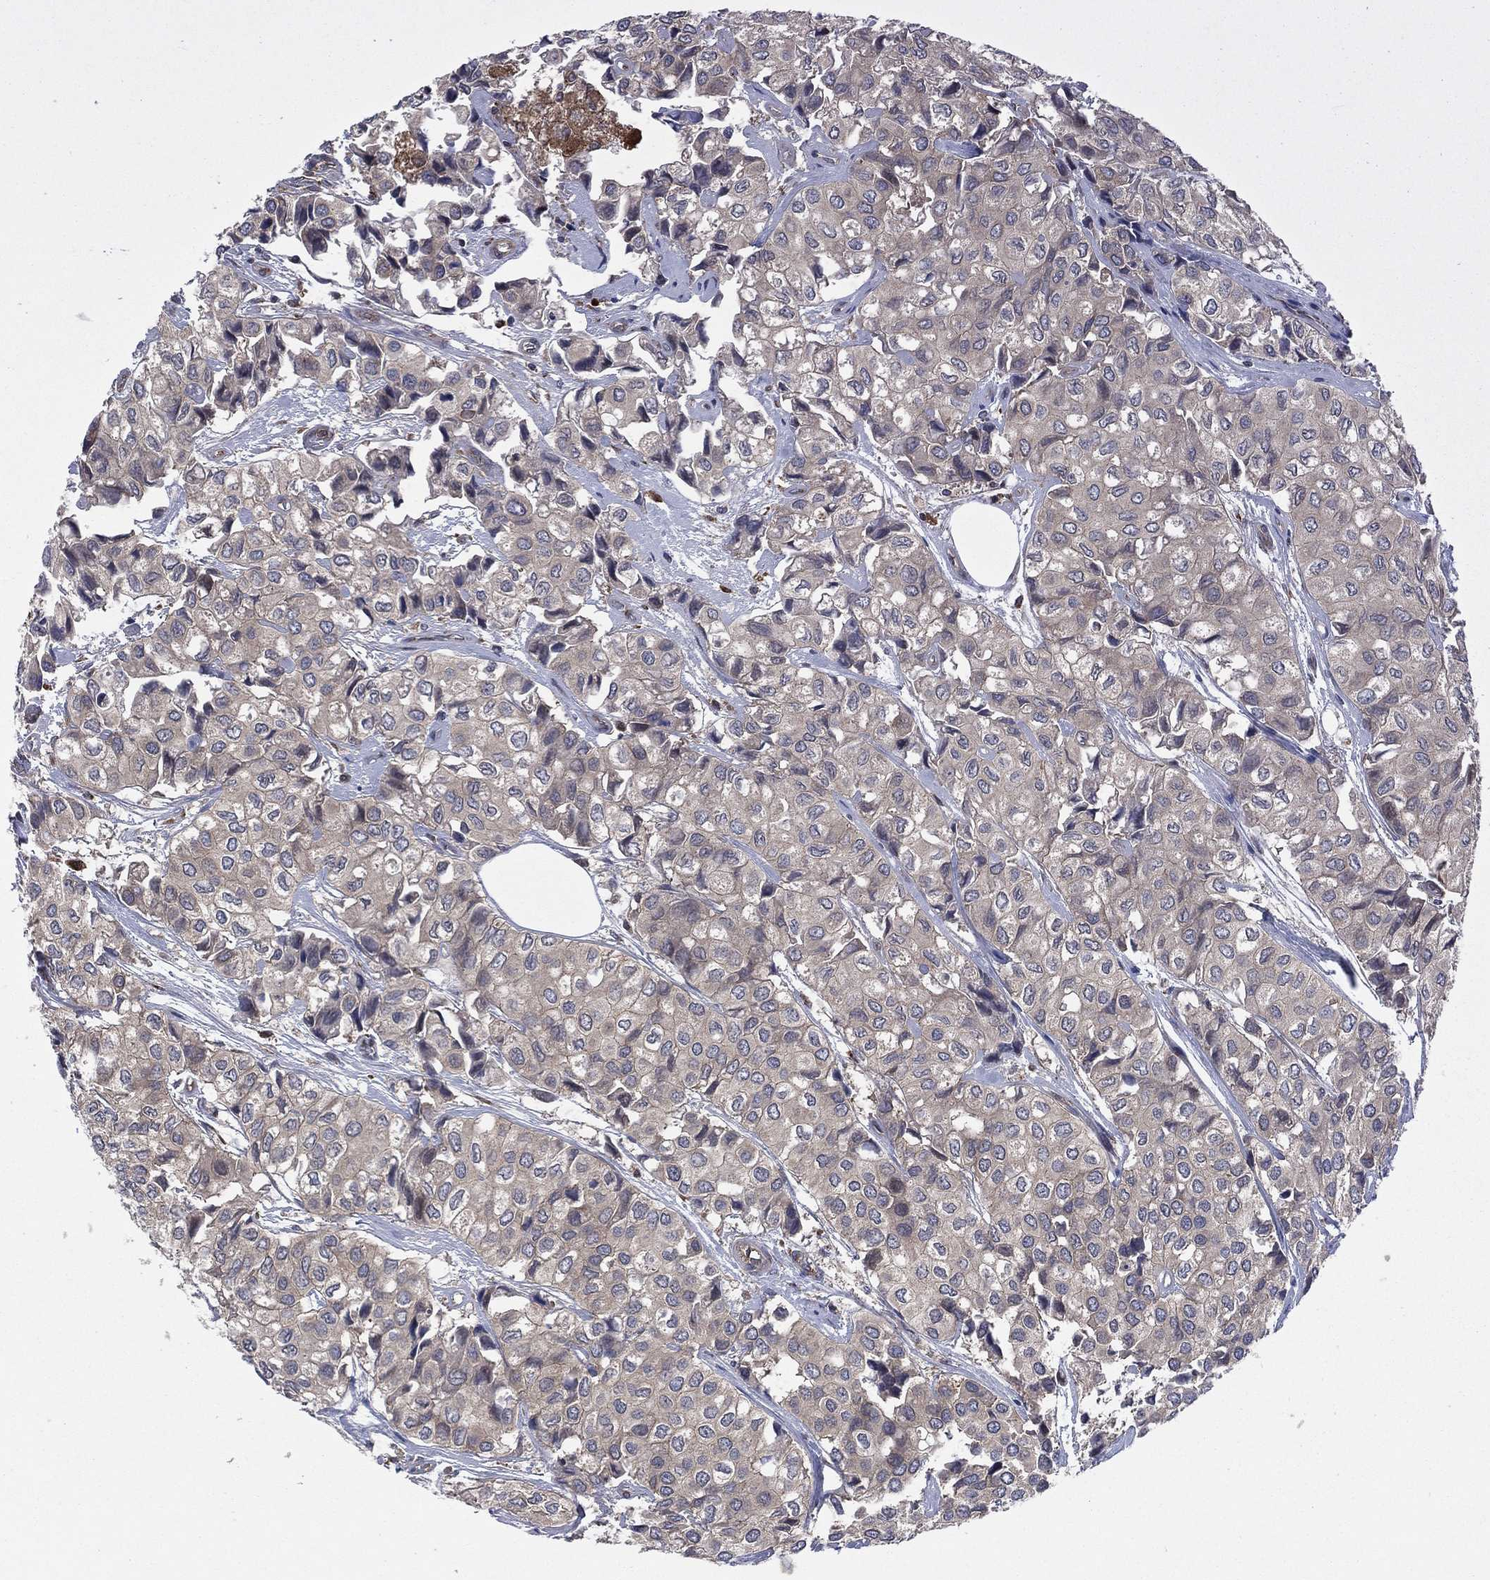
{"staining": {"intensity": "negative", "quantity": "none", "location": "none"}, "tissue": "urothelial cancer", "cell_type": "Tumor cells", "image_type": "cancer", "snomed": [{"axis": "morphology", "description": "Urothelial carcinoma, High grade"}, {"axis": "topography", "description": "Urinary bladder"}], "caption": "Tumor cells show no significant expression in urothelial carcinoma (high-grade).", "gene": "C2orf76", "patient": {"sex": "male", "age": 73}}